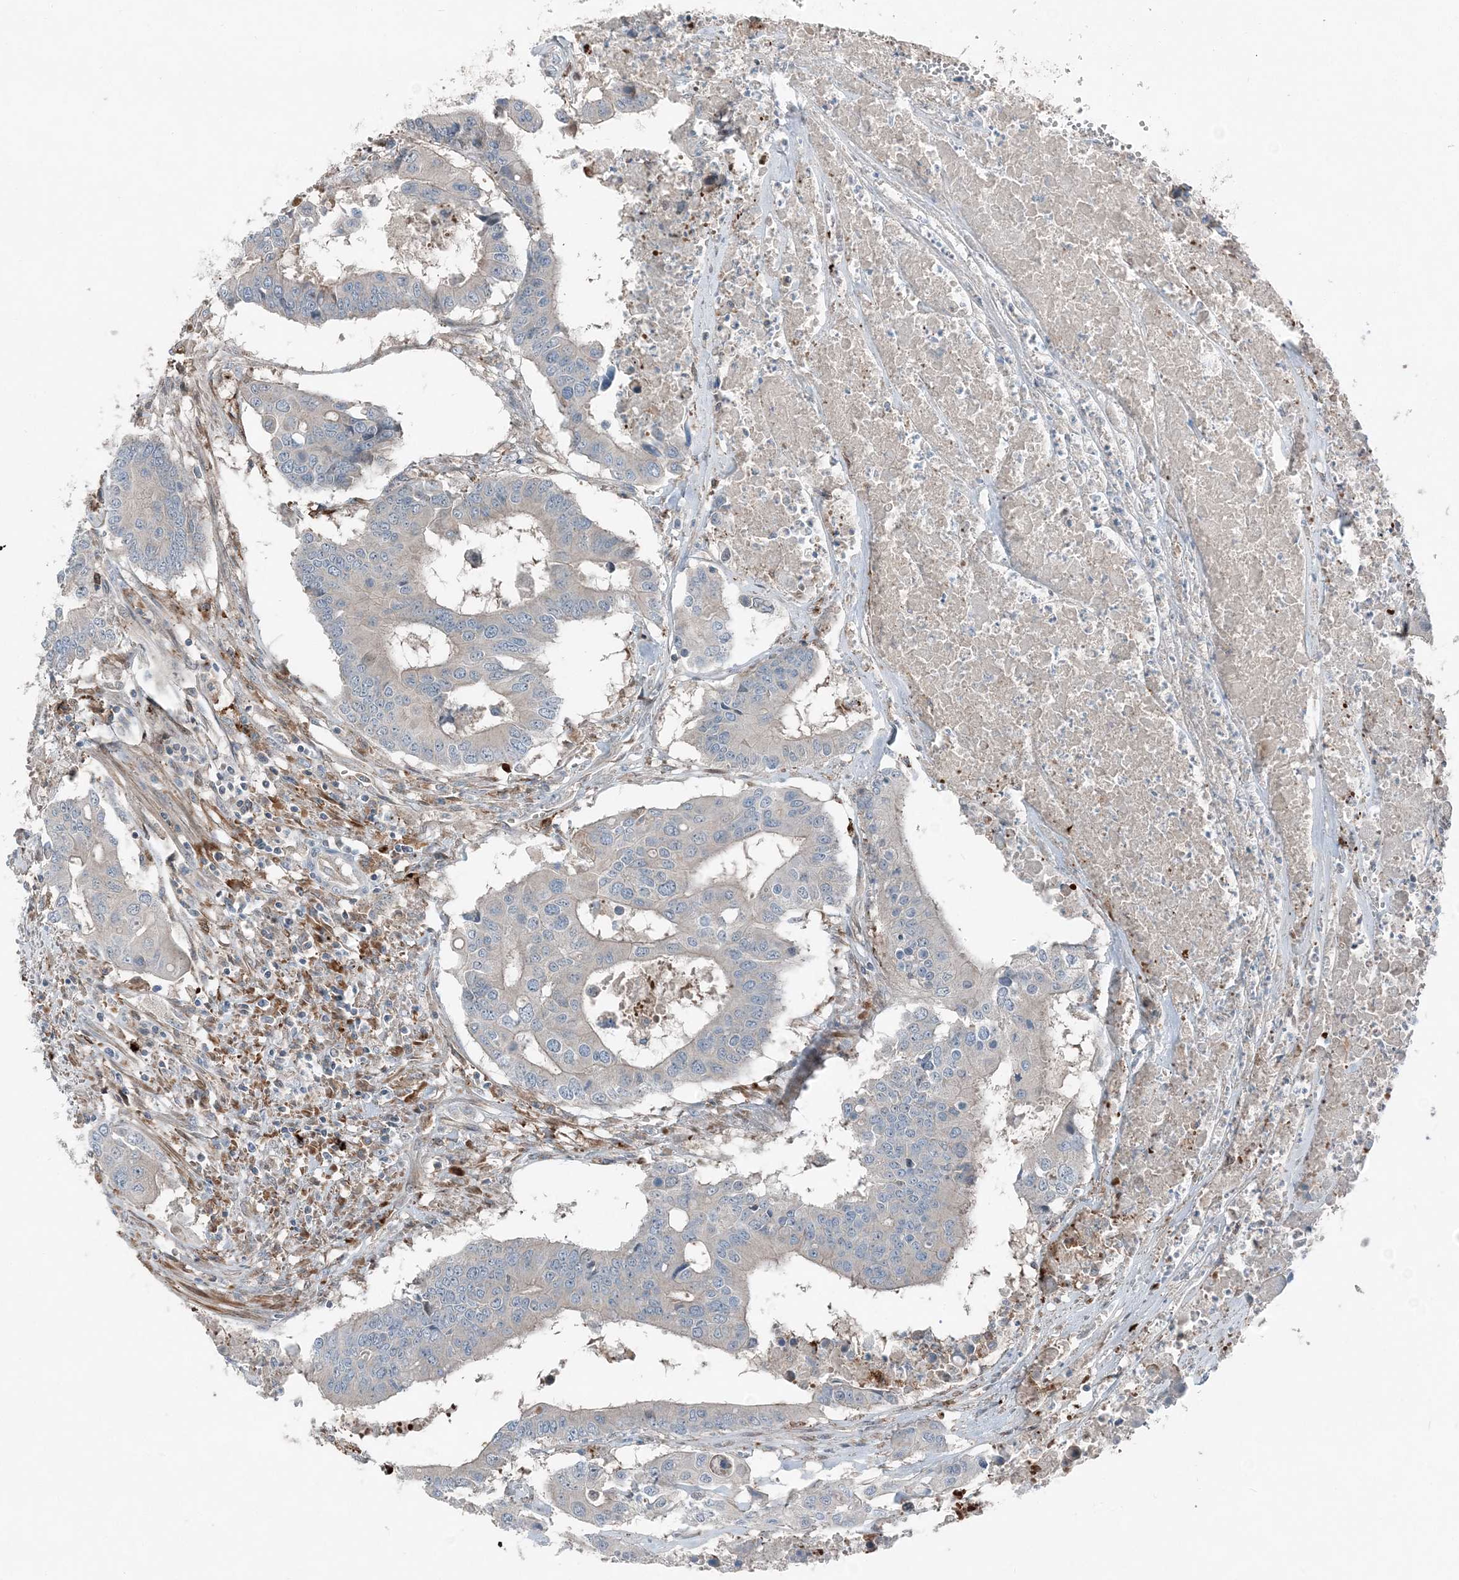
{"staining": {"intensity": "negative", "quantity": "none", "location": "none"}, "tissue": "colorectal cancer", "cell_type": "Tumor cells", "image_type": "cancer", "snomed": [{"axis": "morphology", "description": "Adenocarcinoma, NOS"}, {"axis": "topography", "description": "Colon"}], "caption": "Colorectal adenocarcinoma was stained to show a protein in brown. There is no significant positivity in tumor cells.", "gene": "KY", "patient": {"sex": "male", "age": 77}}